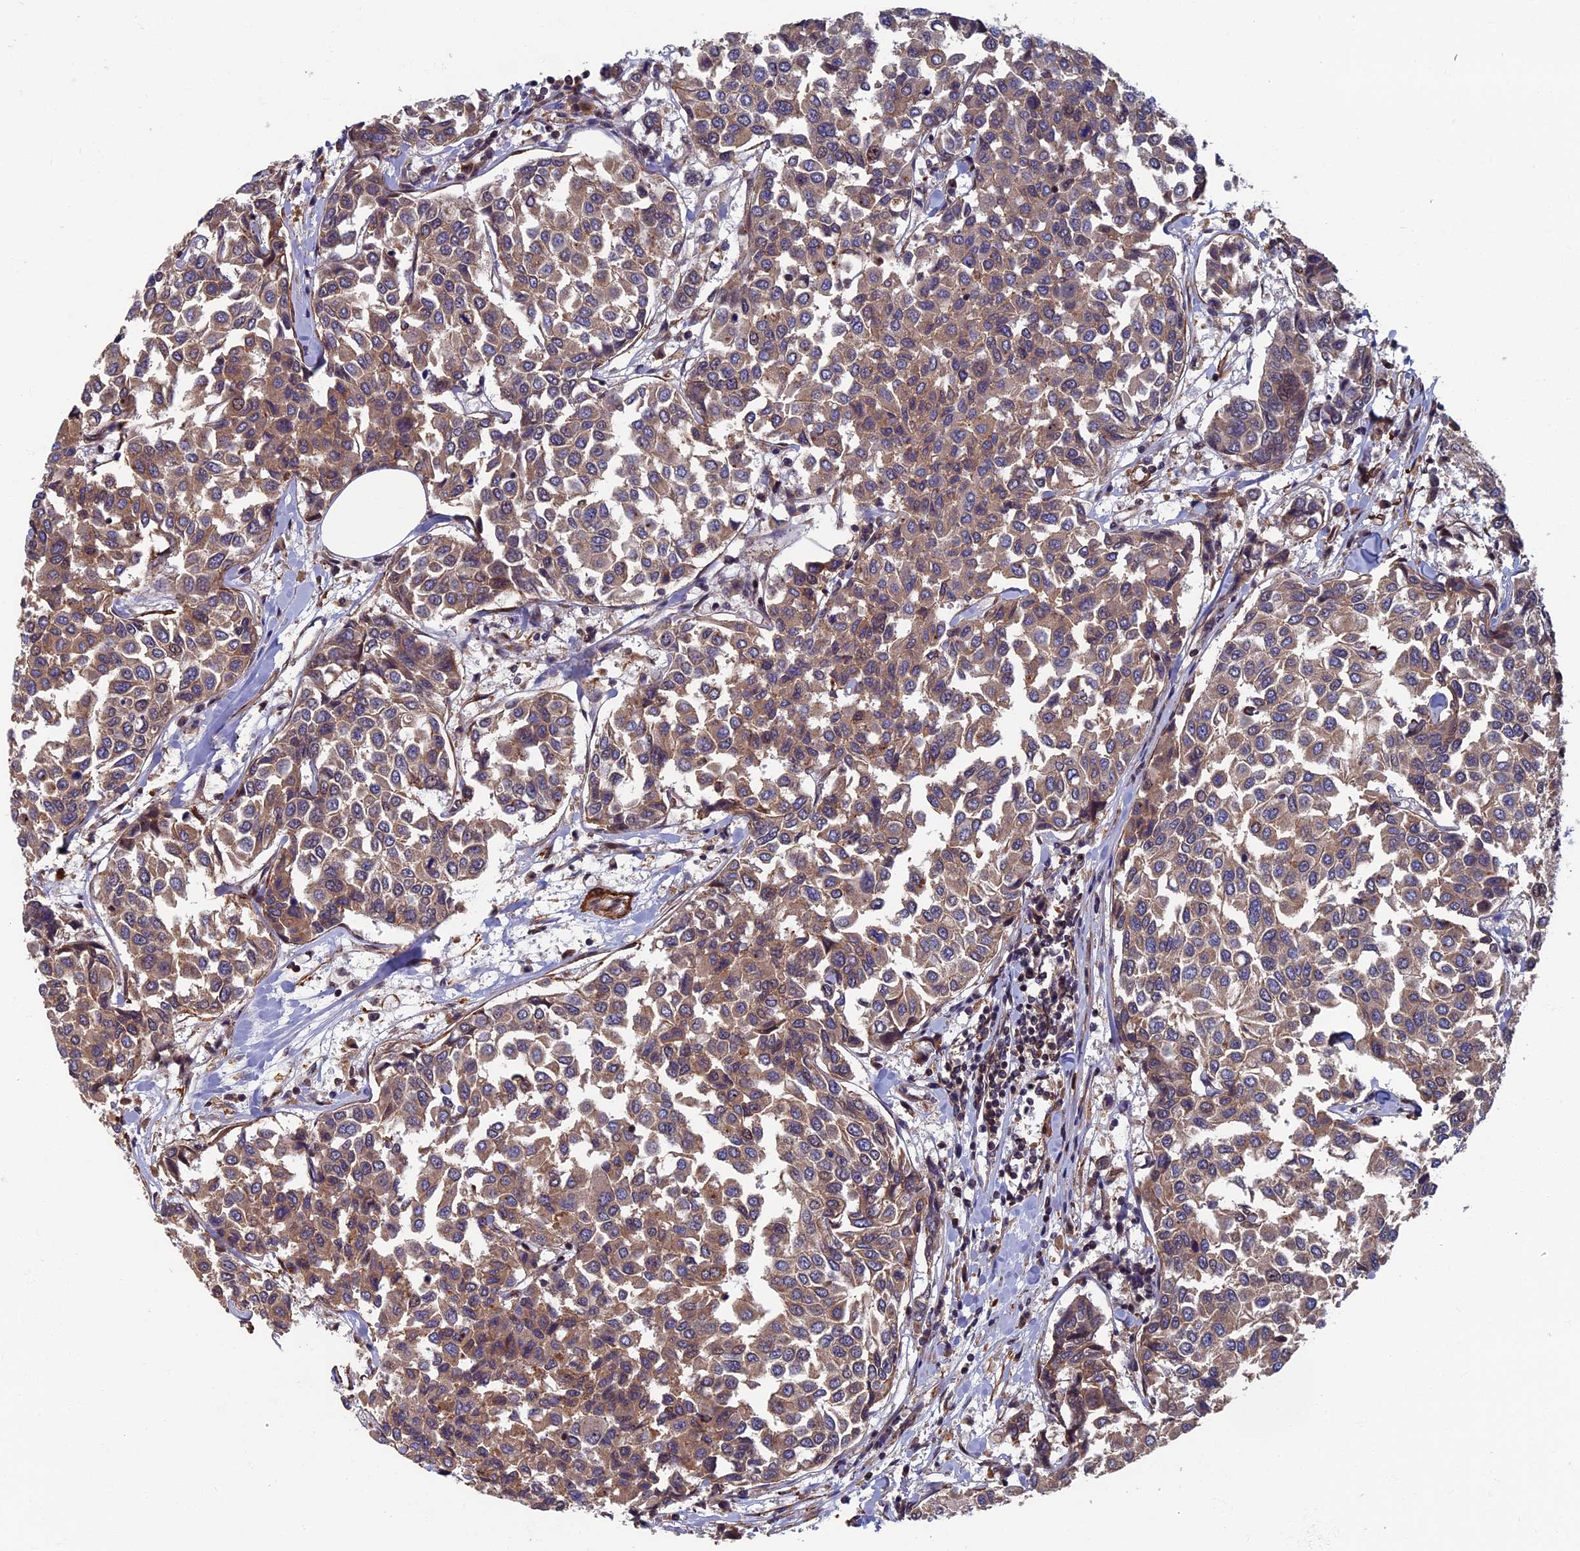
{"staining": {"intensity": "weak", "quantity": ">75%", "location": "cytoplasmic/membranous"}, "tissue": "breast cancer", "cell_type": "Tumor cells", "image_type": "cancer", "snomed": [{"axis": "morphology", "description": "Duct carcinoma"}, {"axis": "topography", "description": "Breast"}], "caption": "Immunohistochemical staining of breast cancer shows low levels of weak cytoplasmic/membranous positivity in approximately >75% of tumor cells. Nuclei are stained in blue.", "gene": "CTDP1", "patient": {"sex": "female", "age": 55}}